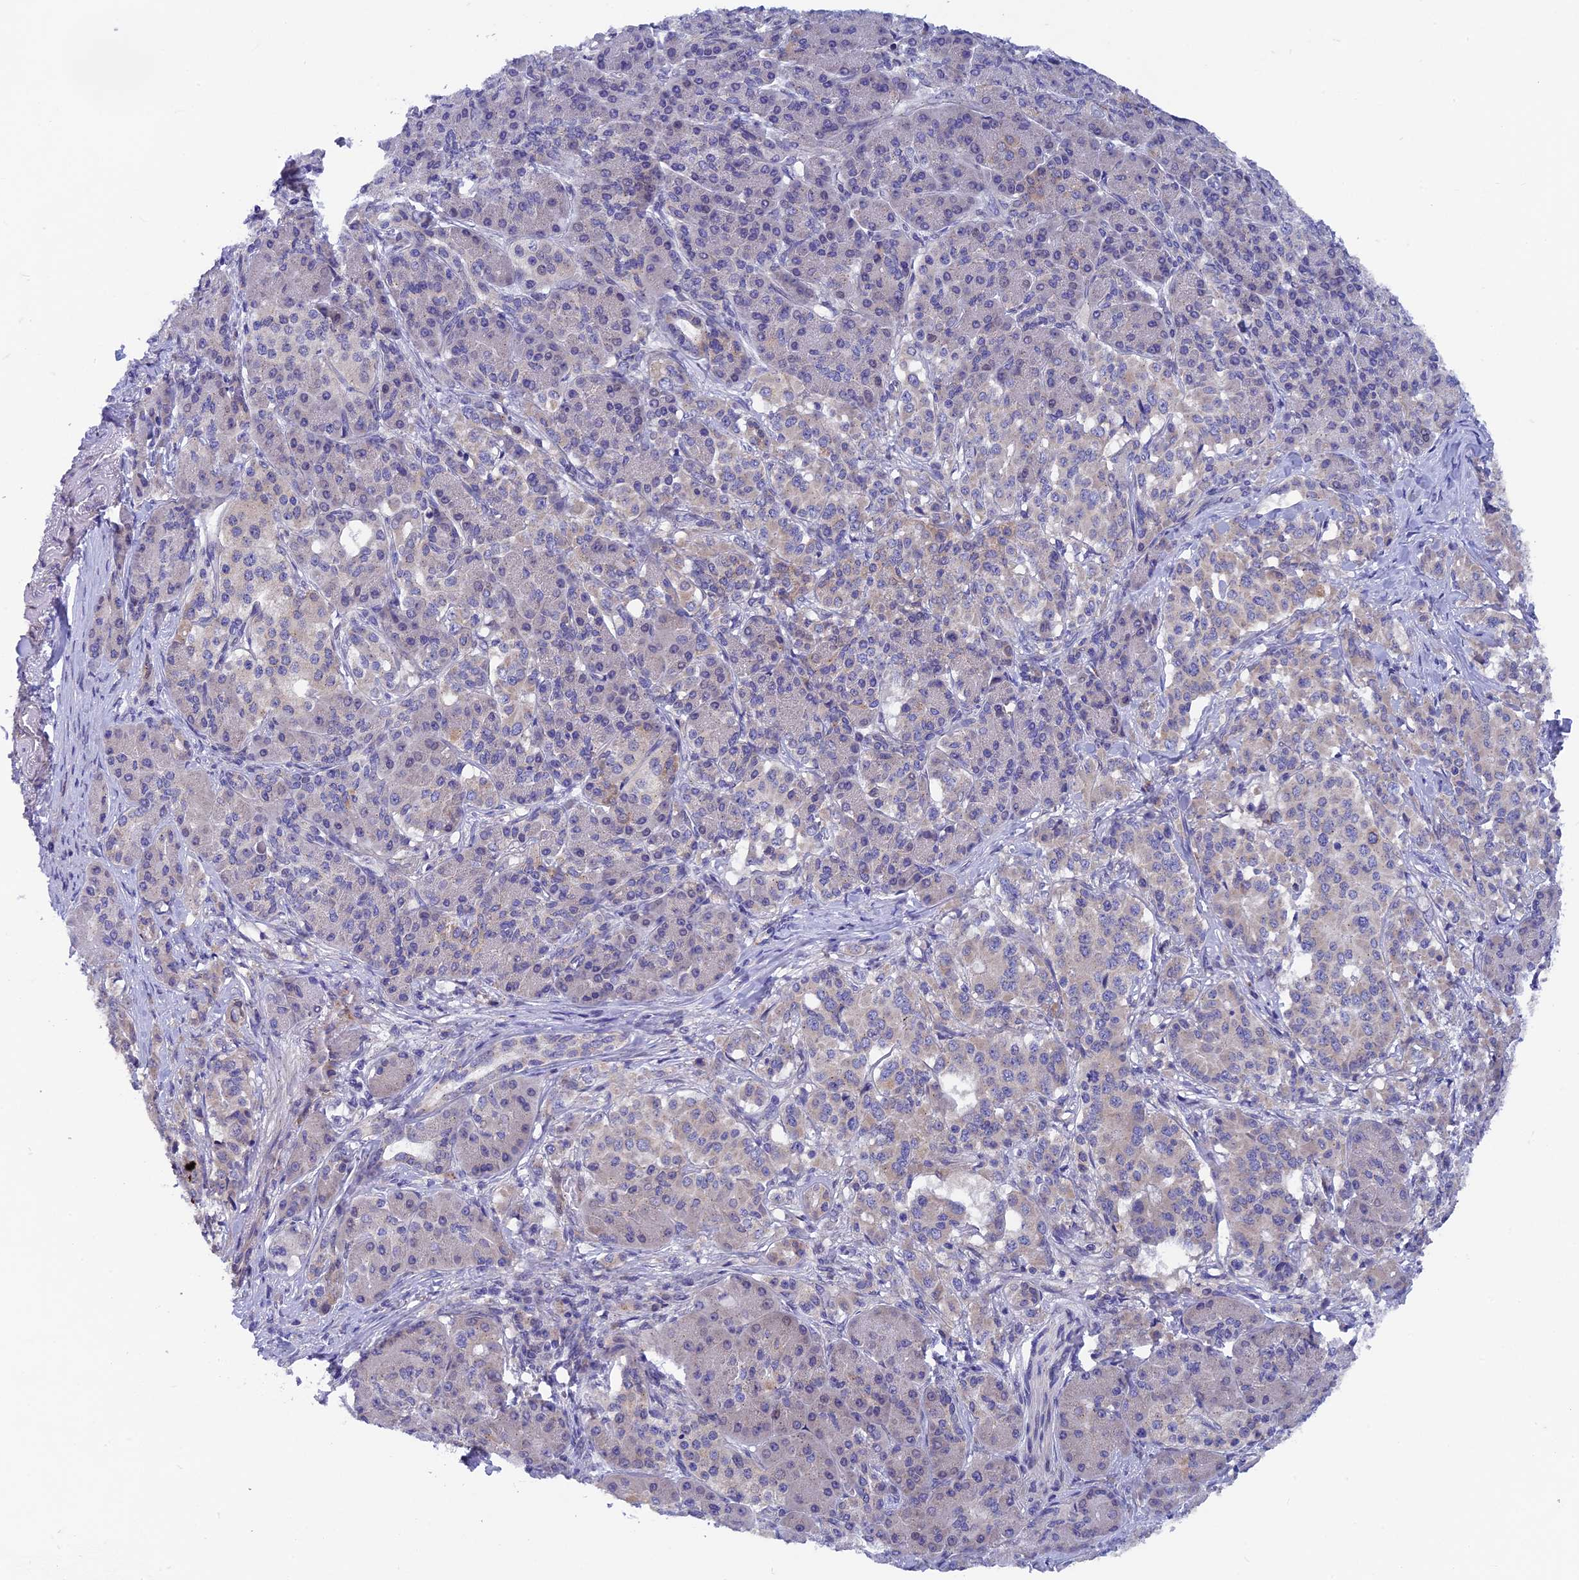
{"staining": {"intensity": "negative", "quantity": "none", "location": "none"}, "tissue": "pancreatic cancer", "cell_type": "Tumor cells", "image_type": "cancer", "snomed": [{"axis": "morphology", "description": "Adenocarcinoma, NOS"}, {"axis": "topography", "description": "Pancreas"}], "caption": "The histopathology image shows no significant expression in tumor cells of pancreatic cancer (adenocarcinoma).", "gene": "AK4", "patient": {"sex": "female", "age": 74}}